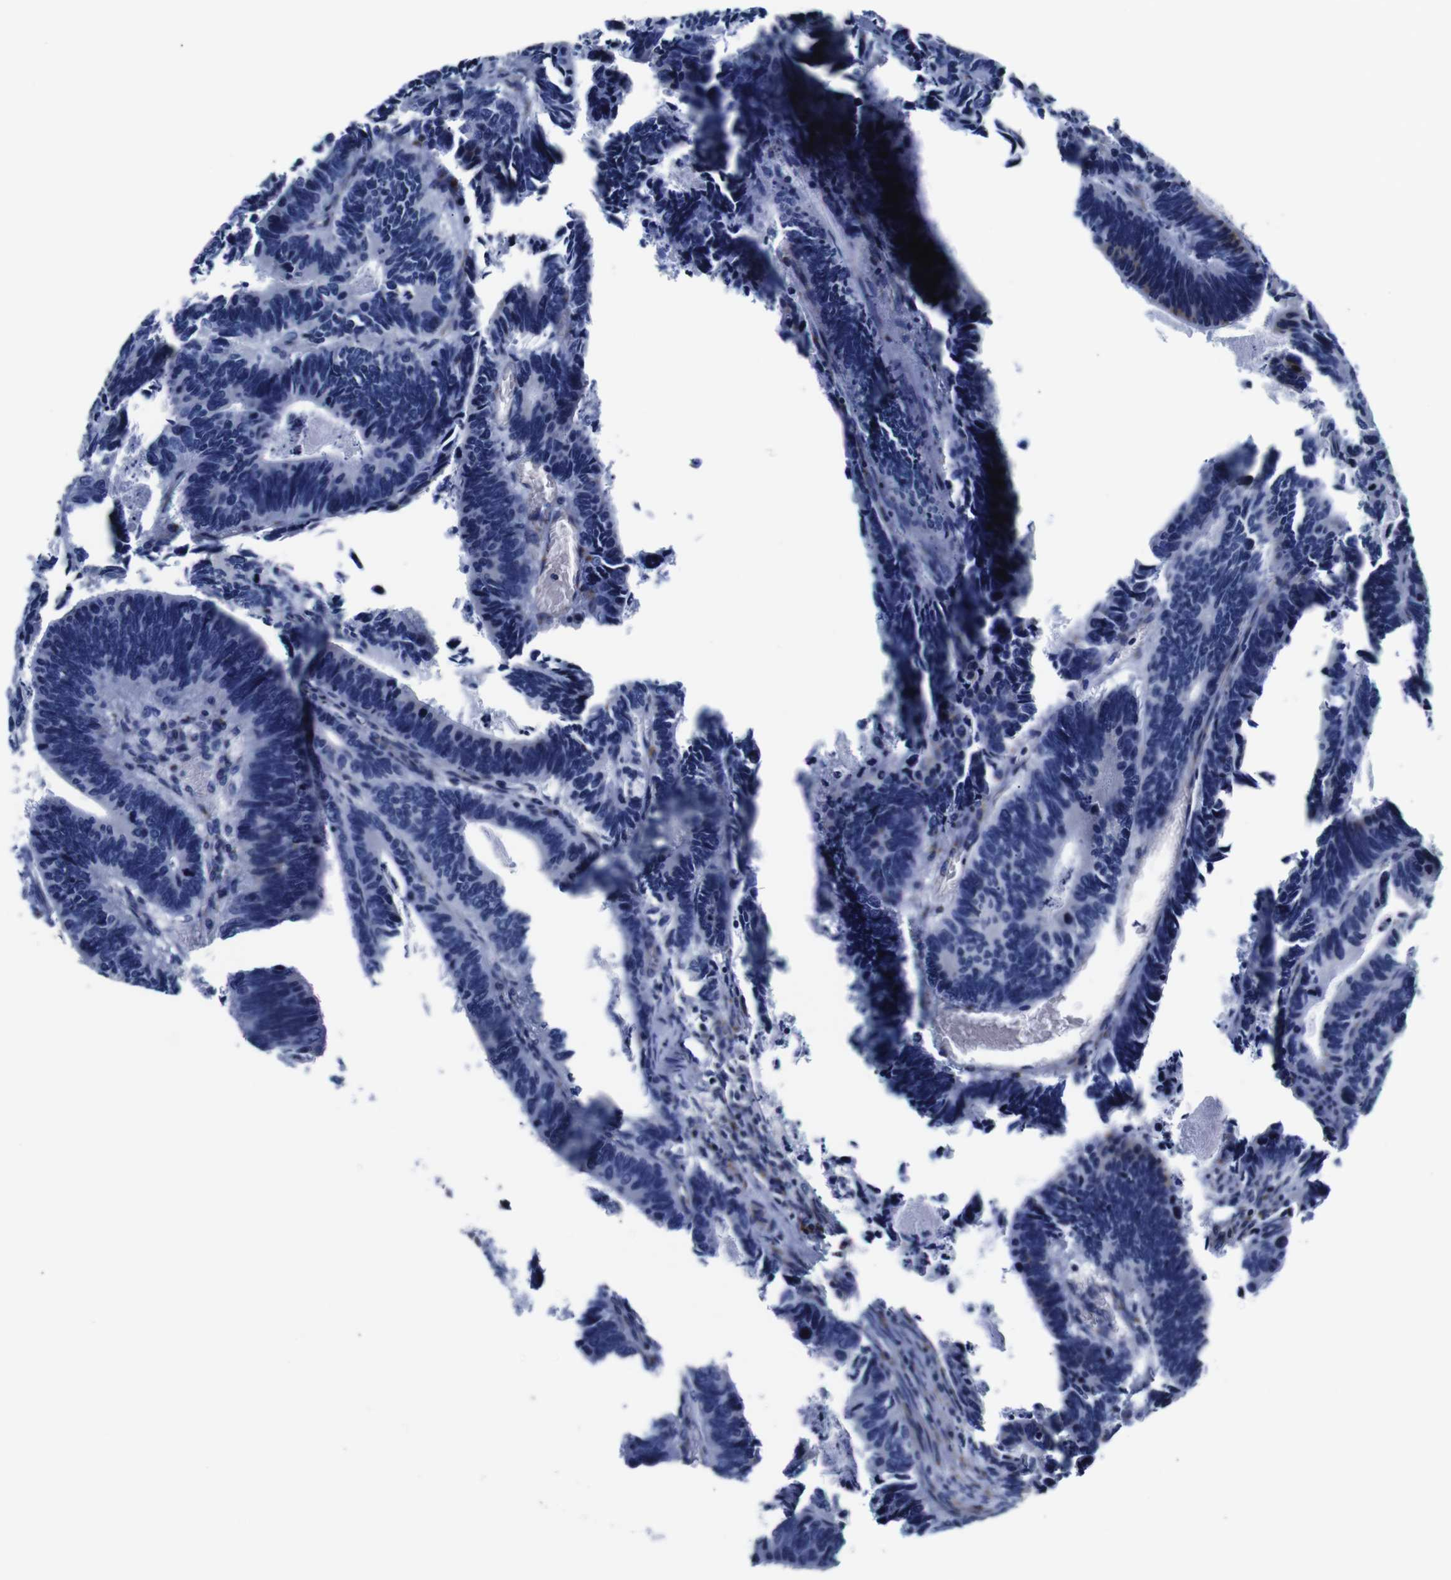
{"staining": {"intensity": "negative", "quantity": "none", "location": "none"}, "tissue": "colorectal cancer", "cell_type": "Tumor cells", "image_type": "cancer", "snomed": [{"axis": "morphology", "description": "Adenocarcinoma, NOS"}, {"axis": "topography", "description": "Colon"}], "caption": "Human adenocarcinoma (colorectal) stained for a protein using immunohistochemistry reveals no expression in tumor cells.", "gene": "FKBP9", "patient": {"sex": "male", "age": 72}}